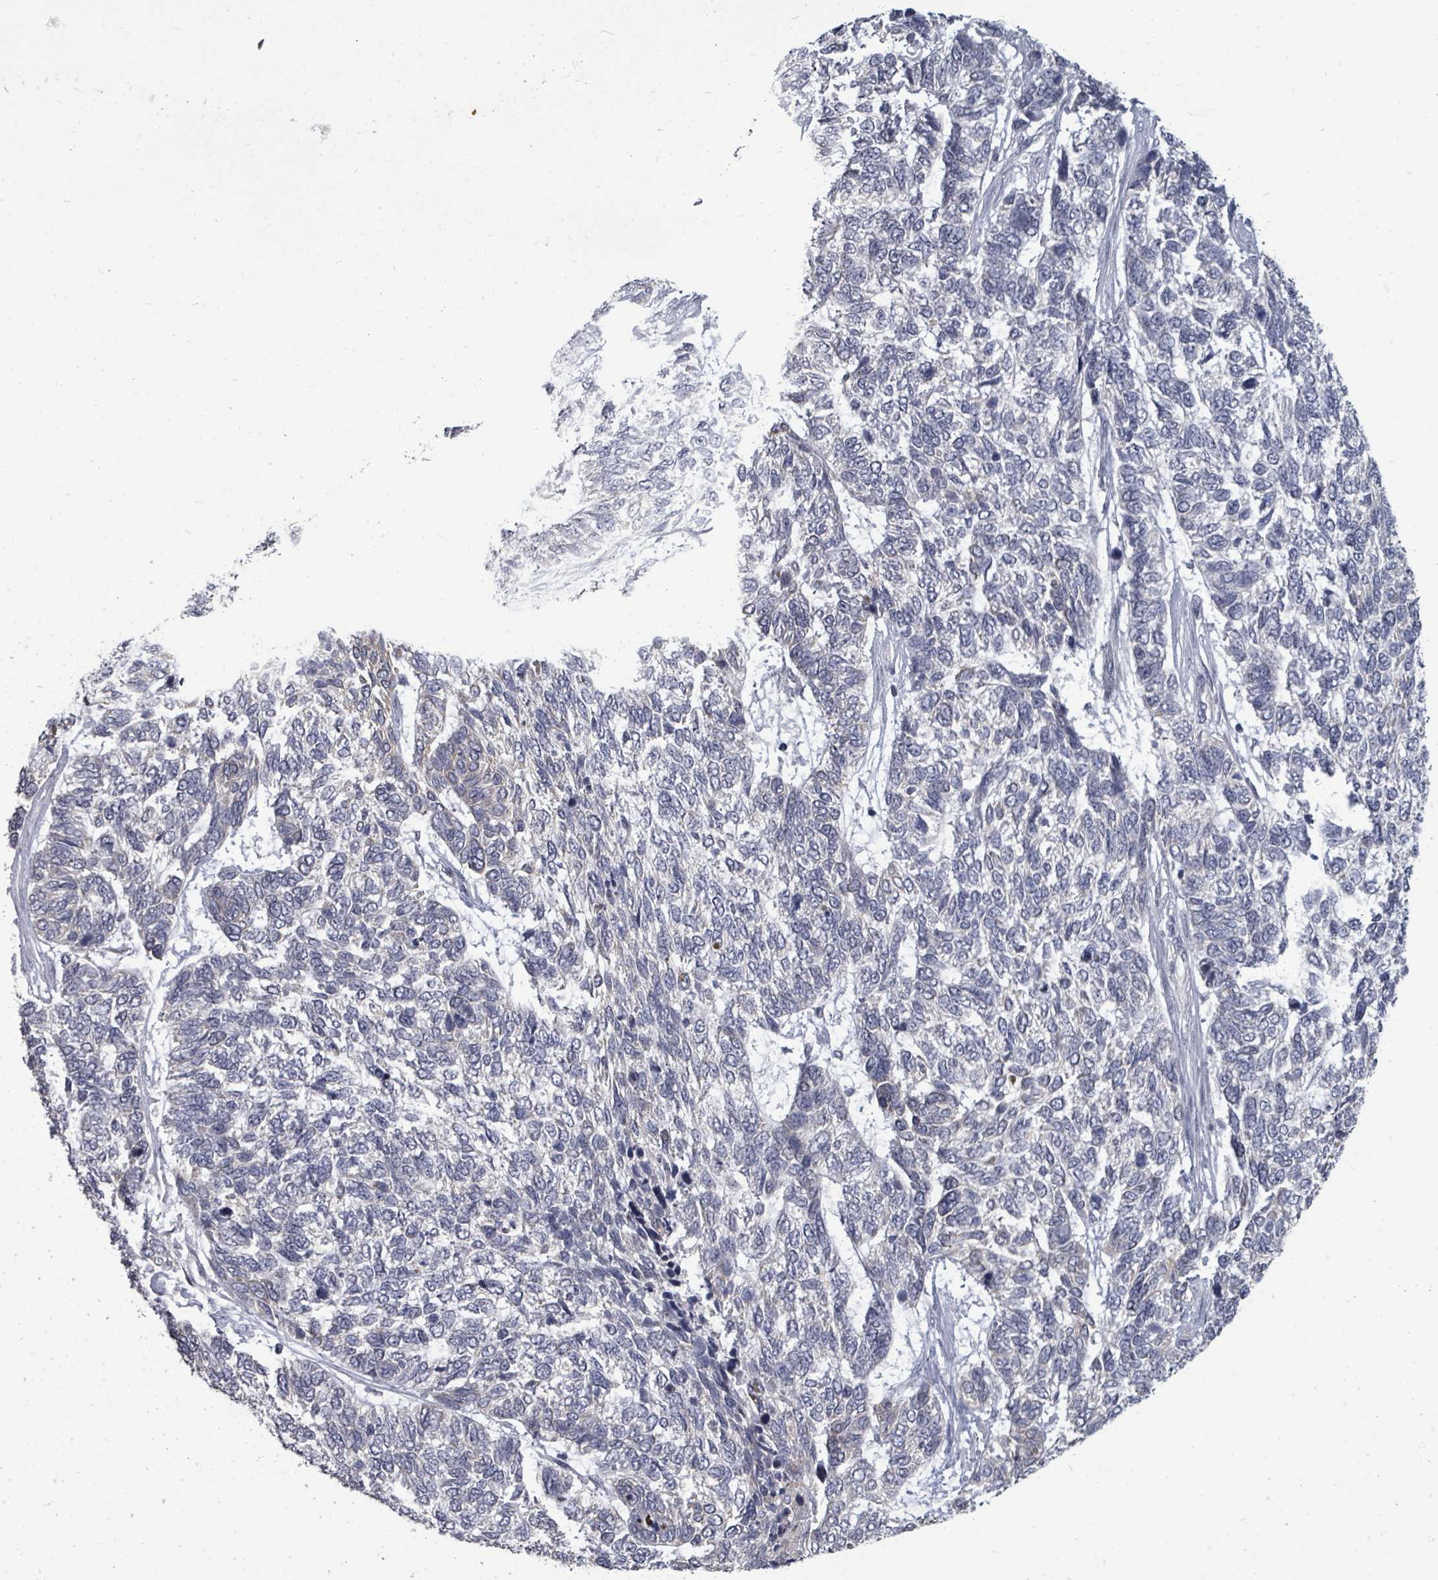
{"staining": {"intensity": "negative", "quantity": "none", "location": "none"}, "tissue": "skin cancer", "cell_type": "Tumor cells", "image_type": "cancer", "snomed": [{"axis": "morphology", "description": "Basal cell carcinoma"}, {"axis": "topography", "description": "Skin"}], "caption": "High magnification brightfield microscopy of basal cell carcinoma (skin) stained with DAB (brown) and counterstained with hematoxylin (blue): tumor cells show no significant staining.", "gene": "ASB12", "patient": {"sex": "female", "age": 65}}